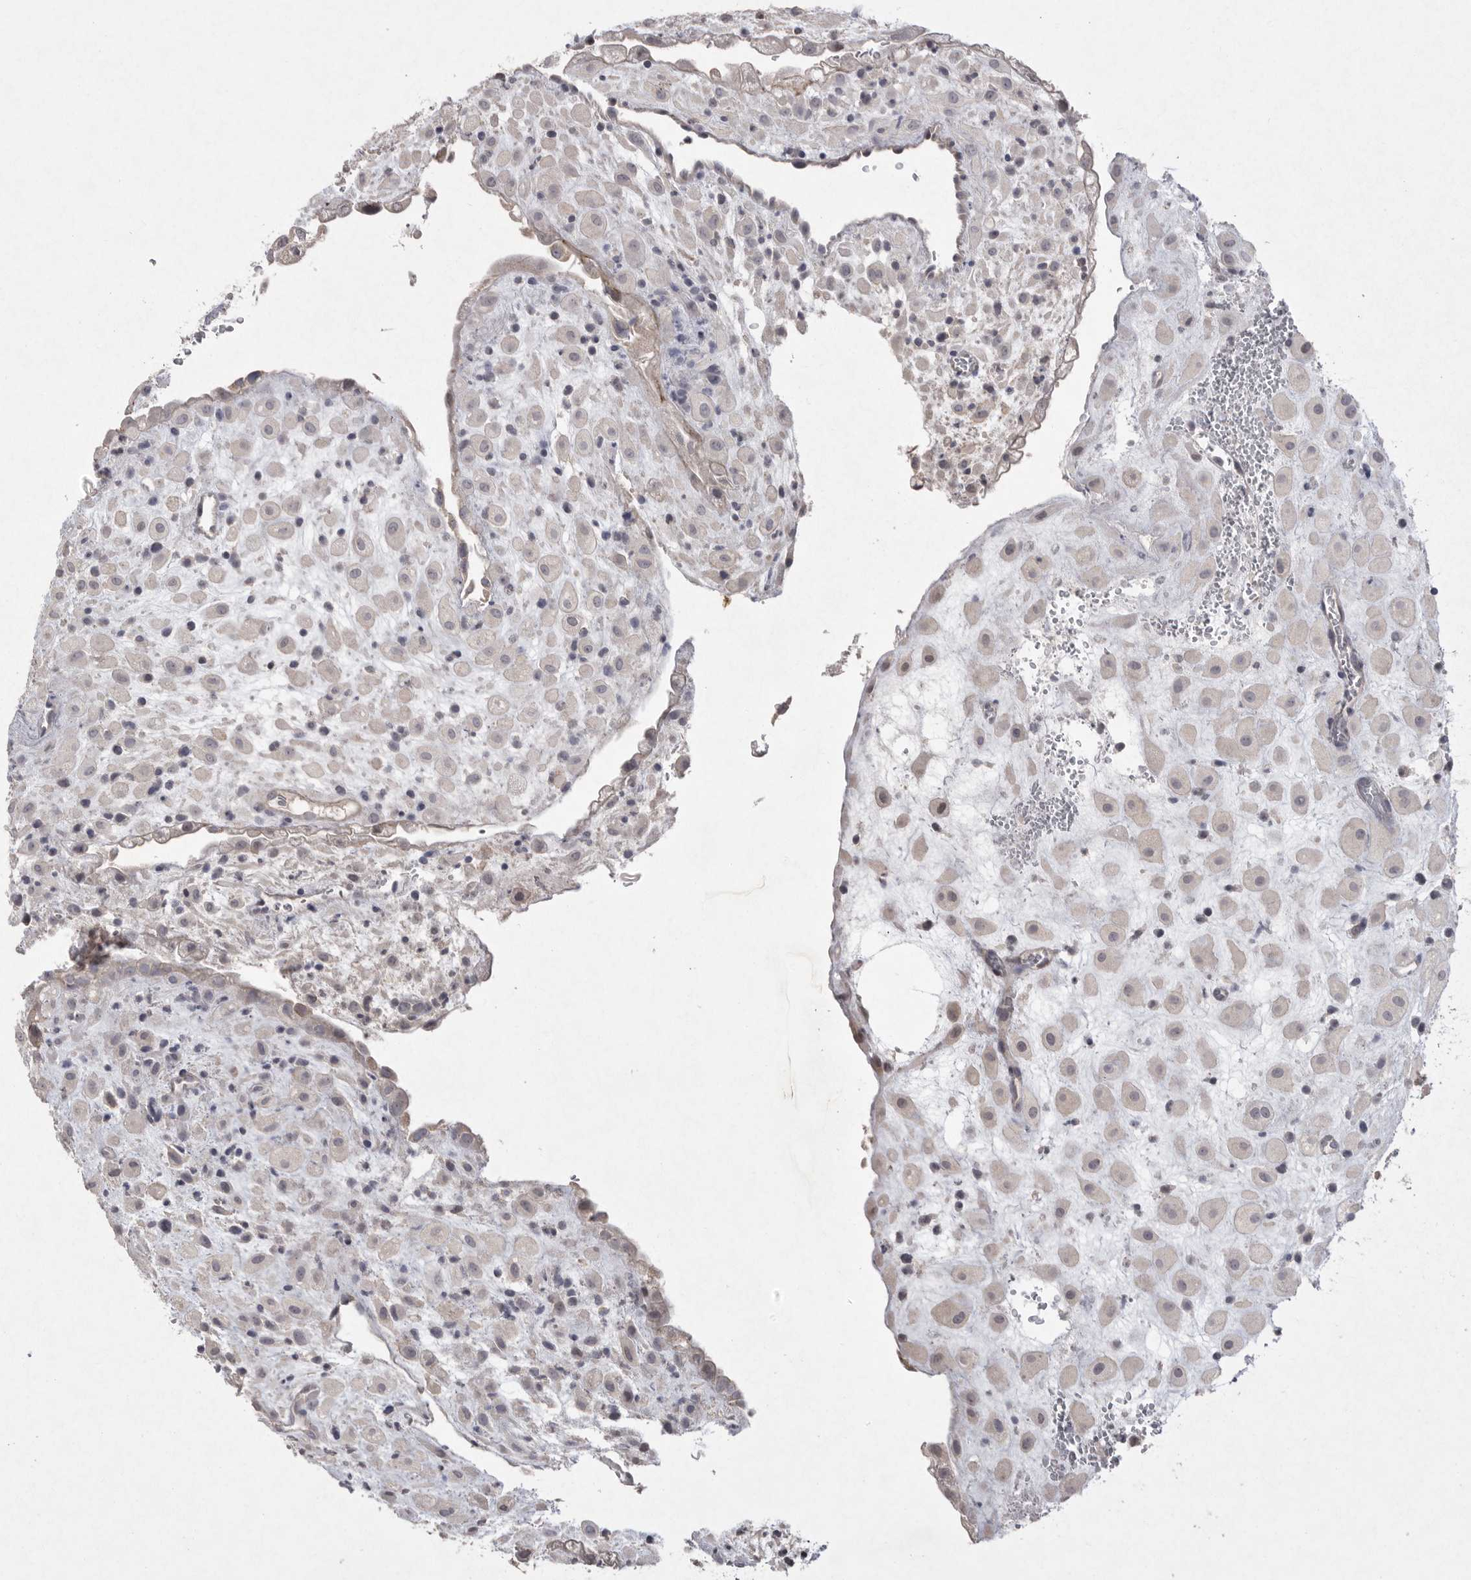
{"staining": {"intensity": "negative", "quantity": "none", "location": "none"}, "tissue": "placenta", "cell_type": "Decidual cells", "image_type": "normal", "snomed": [{"axis": "morphology", "description": "Normal tissue, NOS"}, {"axis": "topography", "description": "Placenta"}], "caption": "This micrograph is of benign placenta stained with immunohistochemistry (IHC) to label a protein in brown with the nuclei are counter-stained blue. There is no expression in decidual cells. The staining is performed using DAB (3,3'-diaminobenzidine) brown chromogen with nuclei counter-stained in using hematoxylin.", "gene": "VANGL2", "patient": {"sex": "female", "age": 35}}